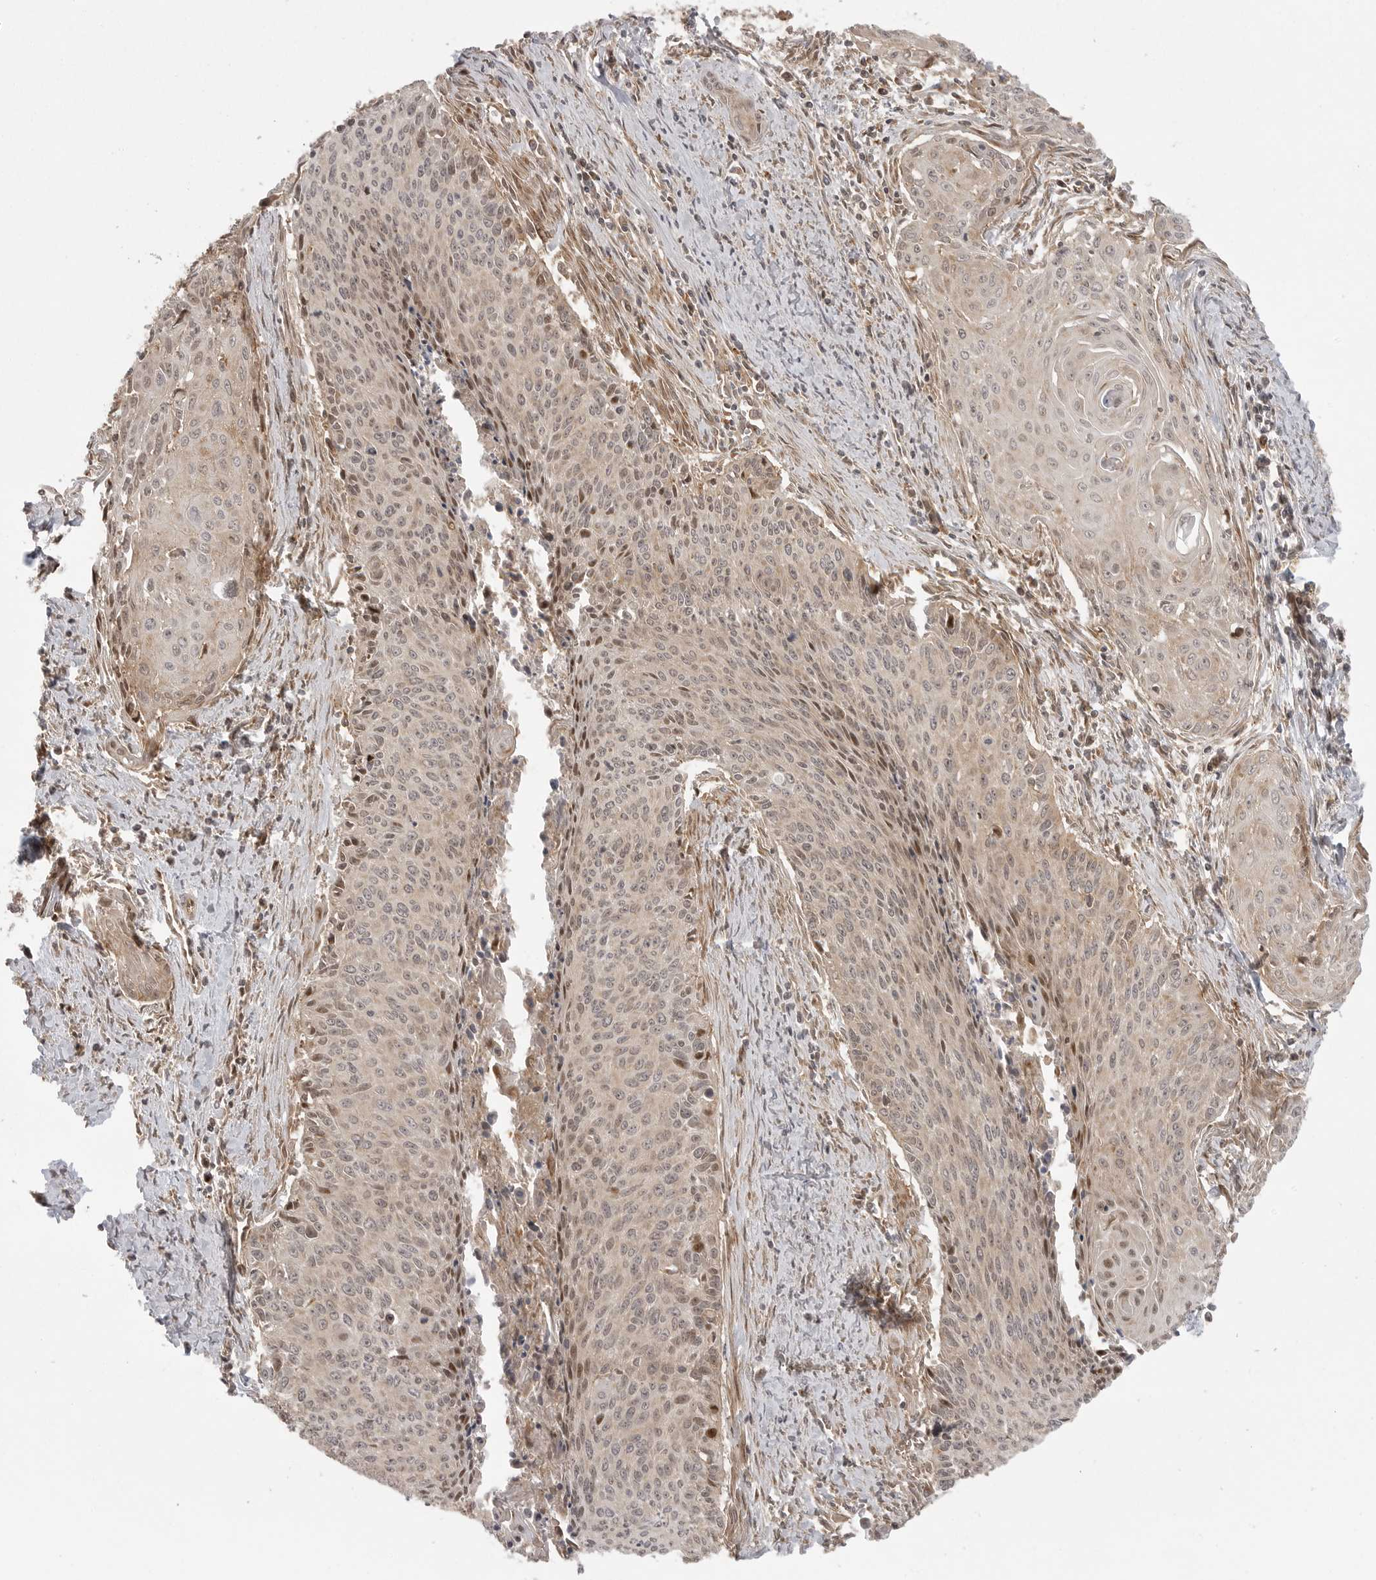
{"staining": {"intensity": "weak", "quantity": ">75%", "location": "cytoplasmic/membranous,nuclear"}, "tissue": "cervical cancer", "cell_type": "Tumor cells", "image_type": "cancer", "snomed": [{"axis": "morphology", "description": "Squamous cell carcinoma, NOS"}, {"axis": "topography", "description": "Cervix"}], "caption": "Squamous cell carcinoma (cervical) tissue displays weak cytoplasmic/membranous and nuclear positivity in about >75% of tumor cells, visualized by immunohistochemistry.", "gene": "FAT3", "patient": {"sex": "female", "age": 55}}